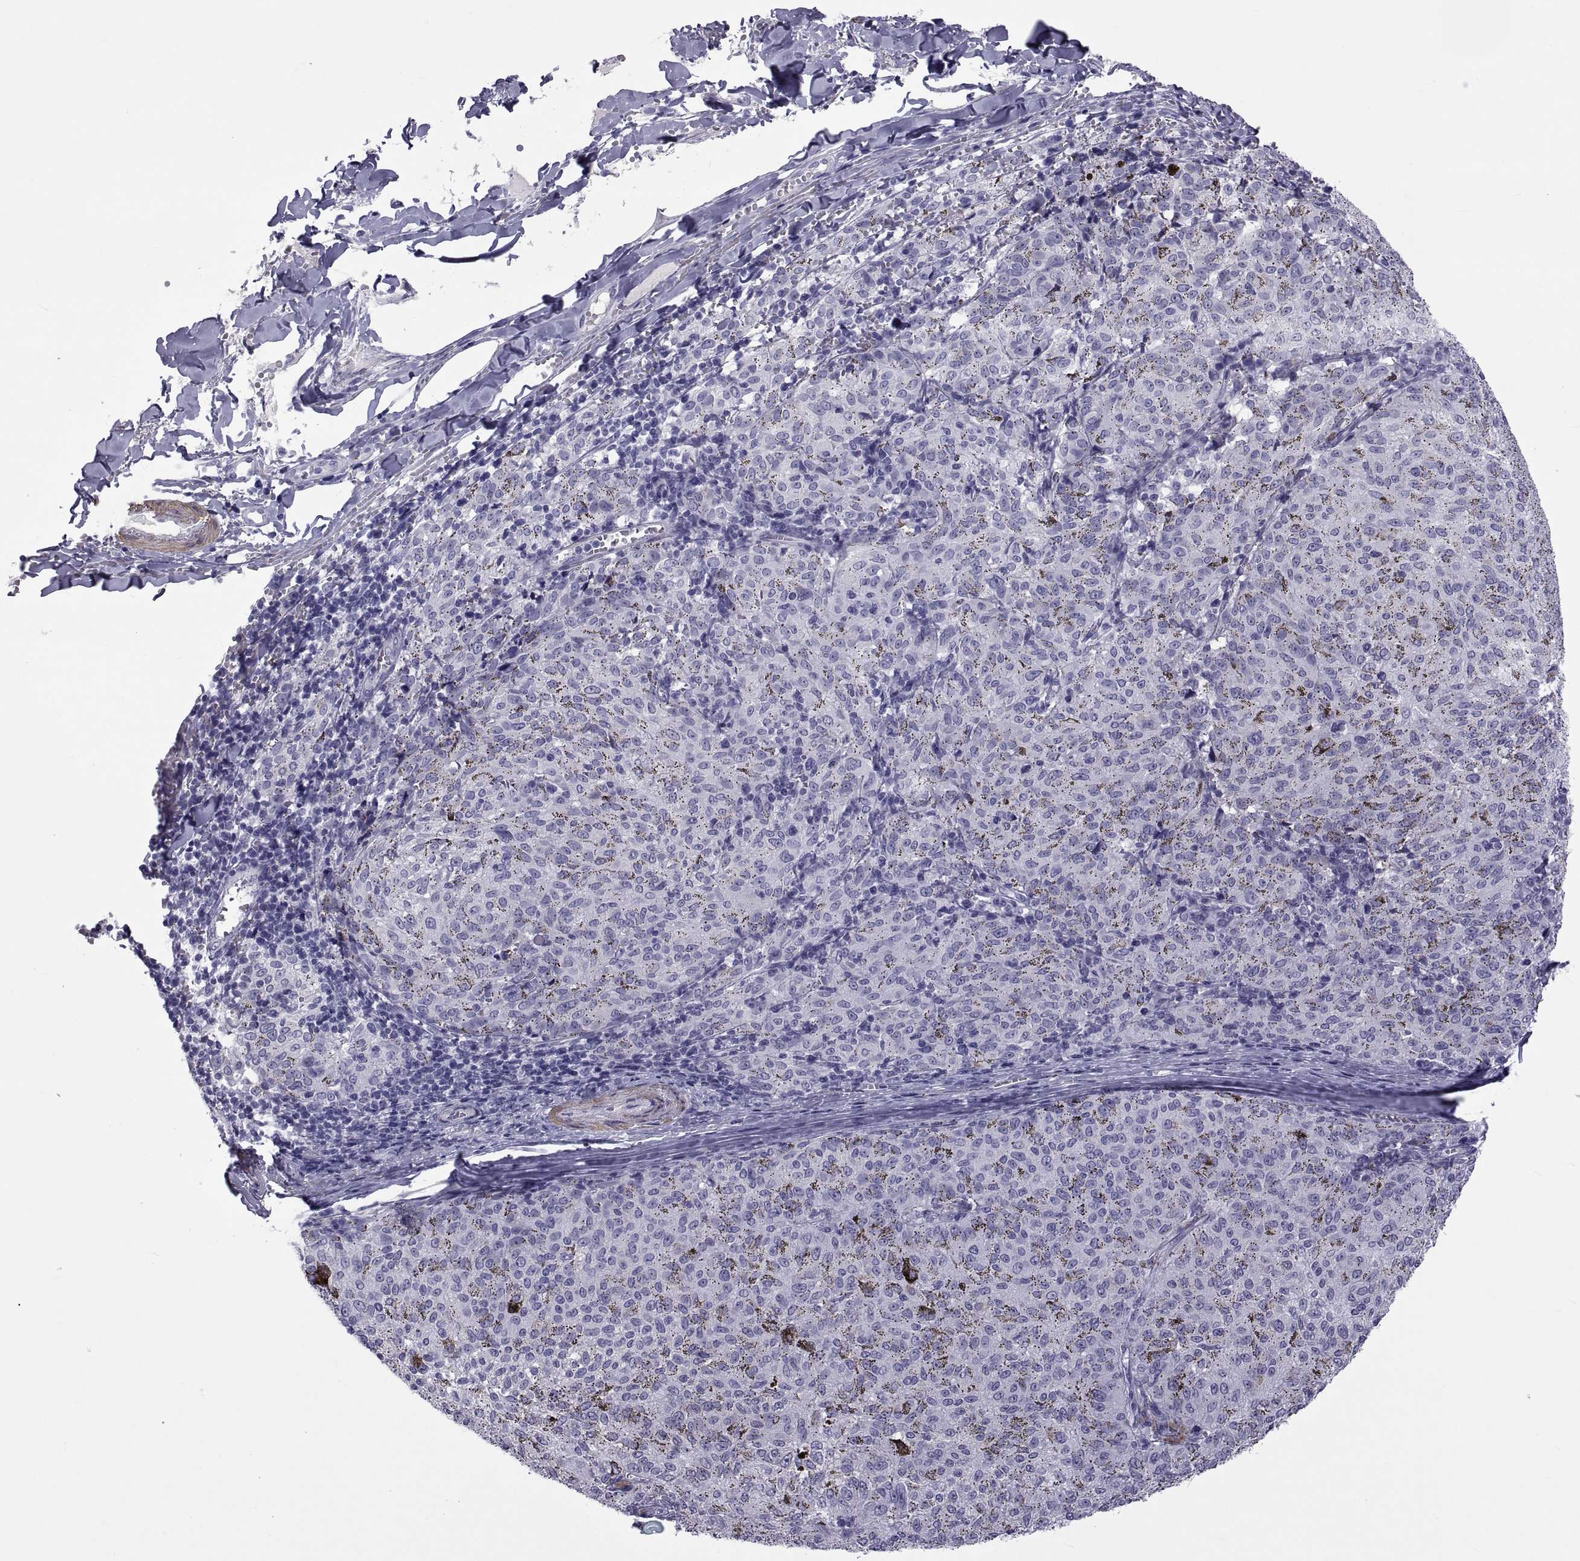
{"staining": {"intensity": "negative", "quantity": "none", "location": "none"}, "tissue": "melanoma", "cell_type": "Tumor cells", "image_type": "cancer", "snomed": [{"axis": "morphology", "description": "Malignant melanoma, NOS"}, {"axis": "topography", "description": "Skin"}], "caption": "Human melanoma stained for a protein using IHC exhibits no expression in tumor cells.", "gene": "MAGEB1", "patient": {"sex": "female", "age": 72}}